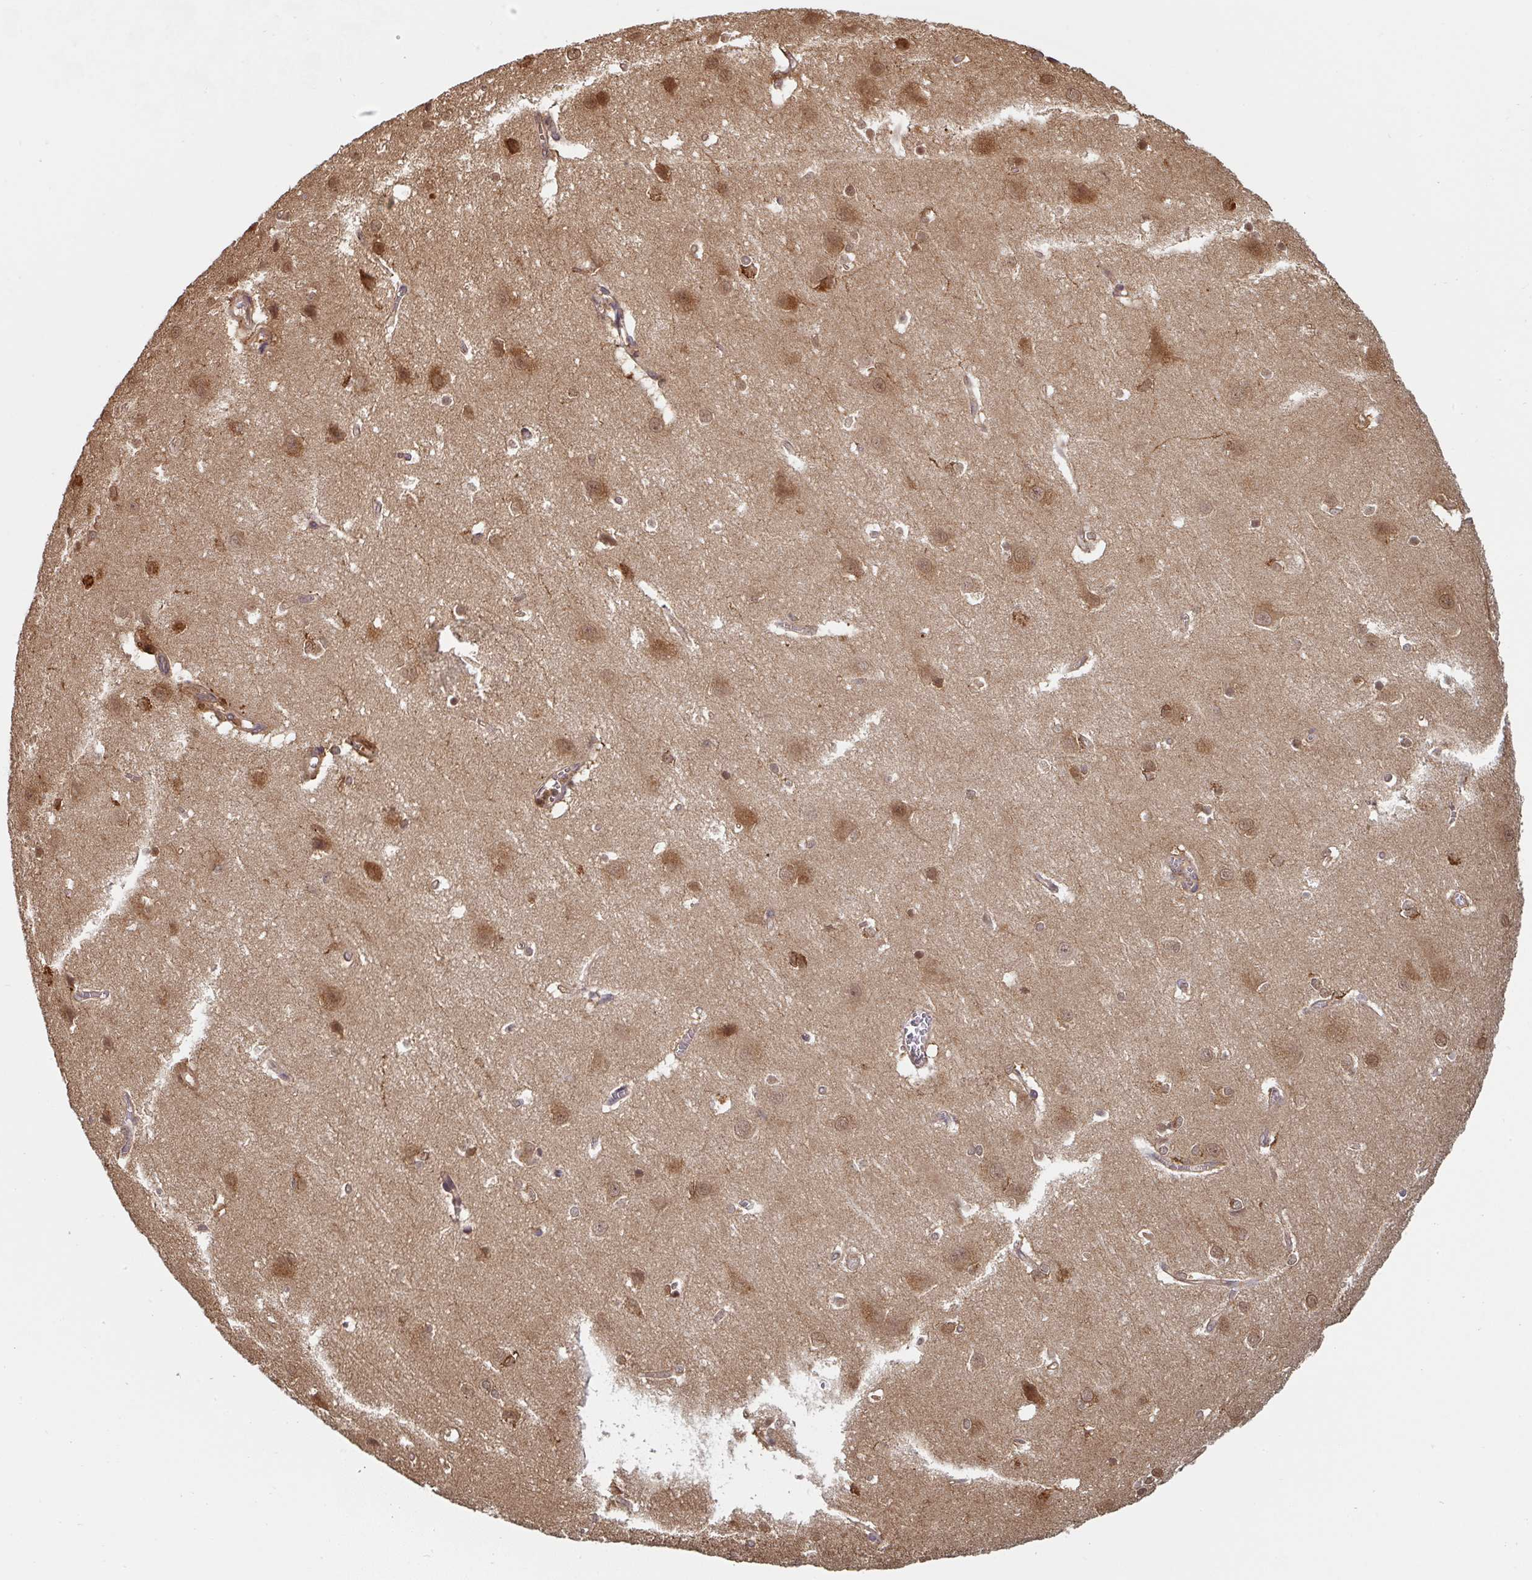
{"staining": {"intensity": "weak", "quantity": "<25%", "location": "cytoplasmic/membranous"}, "tissue": "cerebral cortex", "cell_type": "Endothelial cells", "image_type": "normal", "snomed": [{"axis": "morphology", "description": "Normal tissue, NOS"}, {"axis": "topography", "description": "Cerebral cortex"}], "caption": "Endothelial cells show no significant positivity in benign cerebral cortex.", "gene": "ST13", "patient": {"sex": "male", "age": 37}}